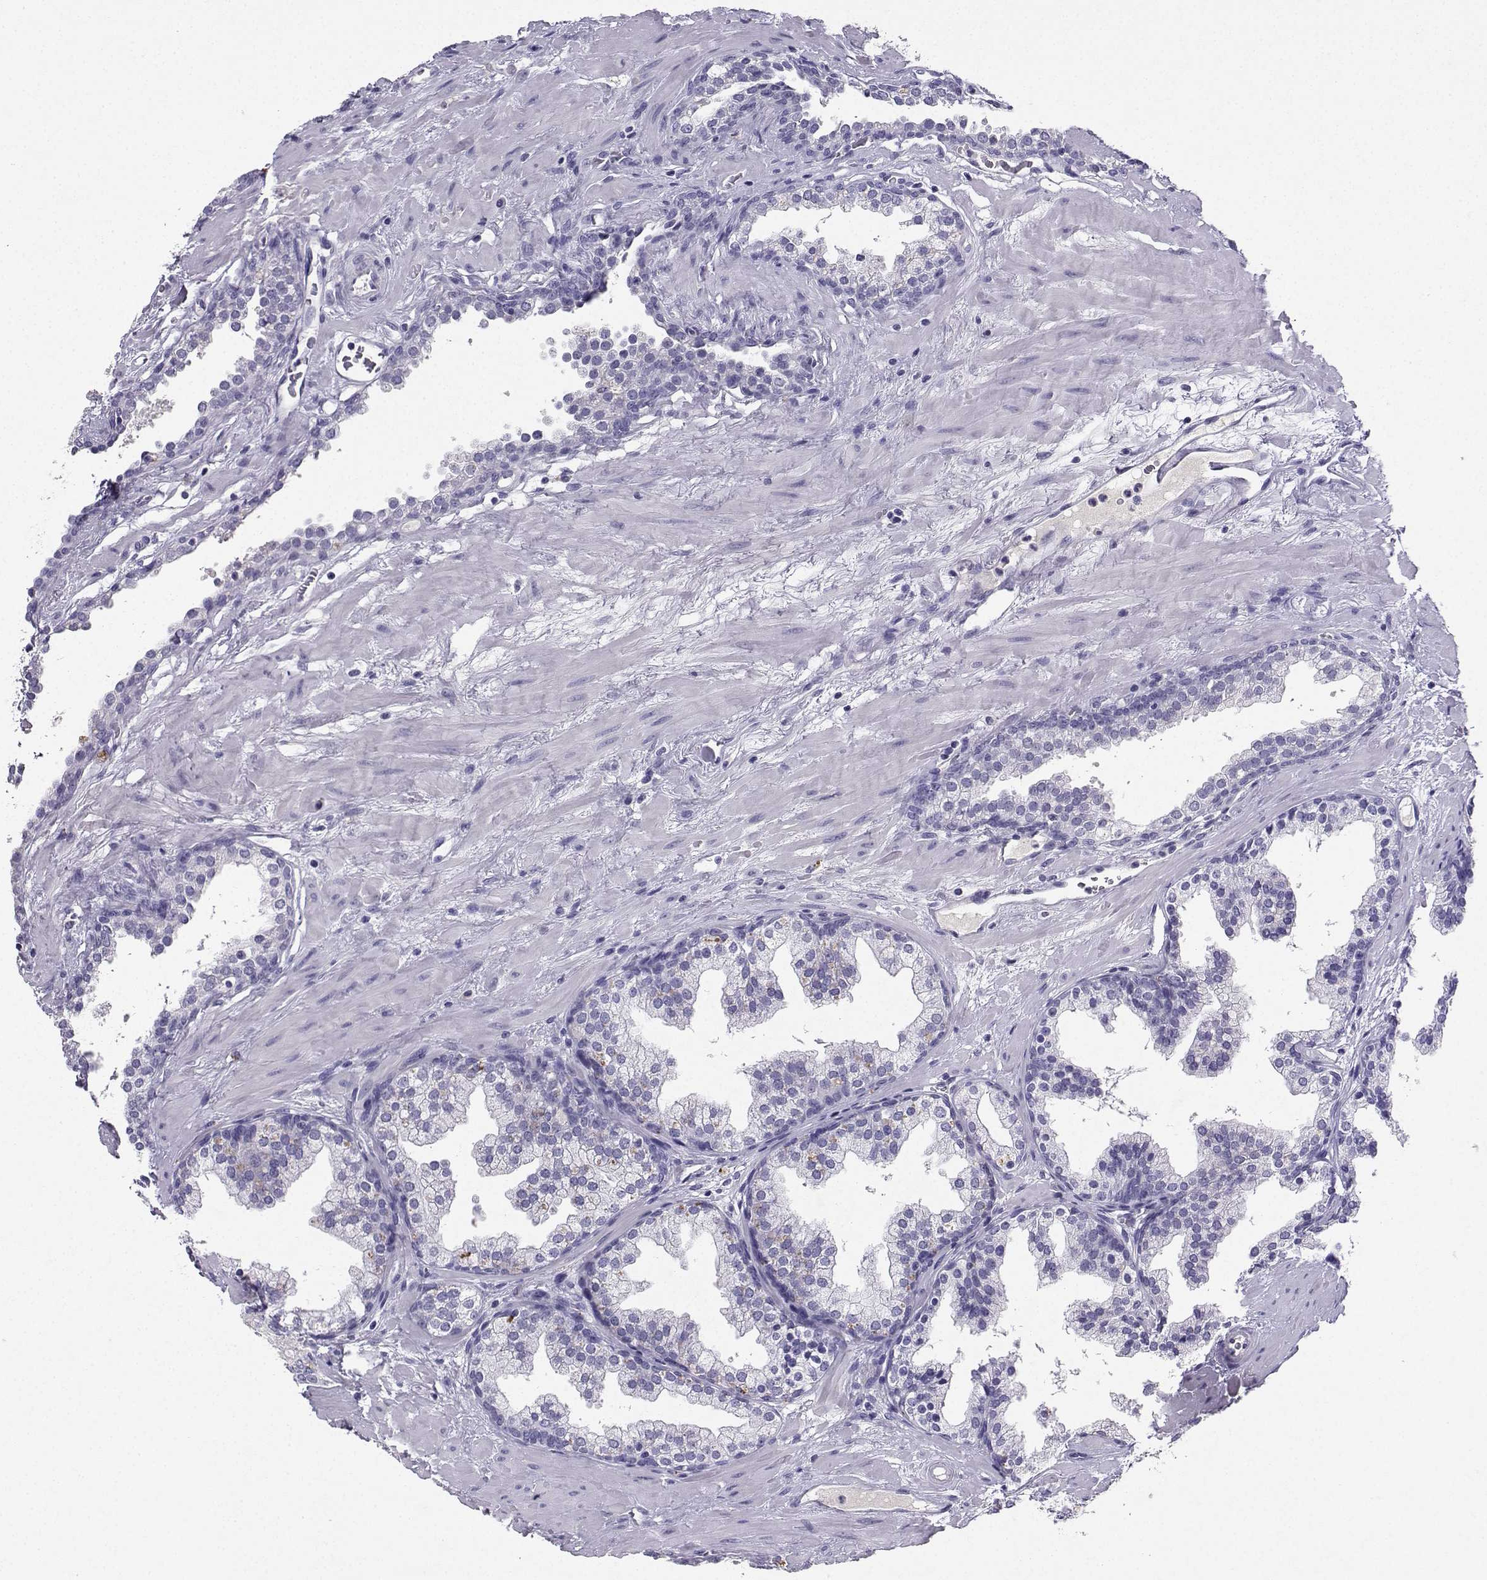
{"staining": {"intensity": "negative", "quantity": "none", "location": "none"}, "tissue": "prostate cancer", "cell_type": "Tumor cells", "image_type": "cancer", "snomed": [{"axis": "morphology", "description": "Adenocarcinoma, NOS"}, {"axis": "topography", "description": "Prostate"}], "caption": "An image of human adenocarcinoma (prostate) is negative for staining in tumor cells.", "gene": "GRIK4", "patient": {"sex": "male", "age": 66}}